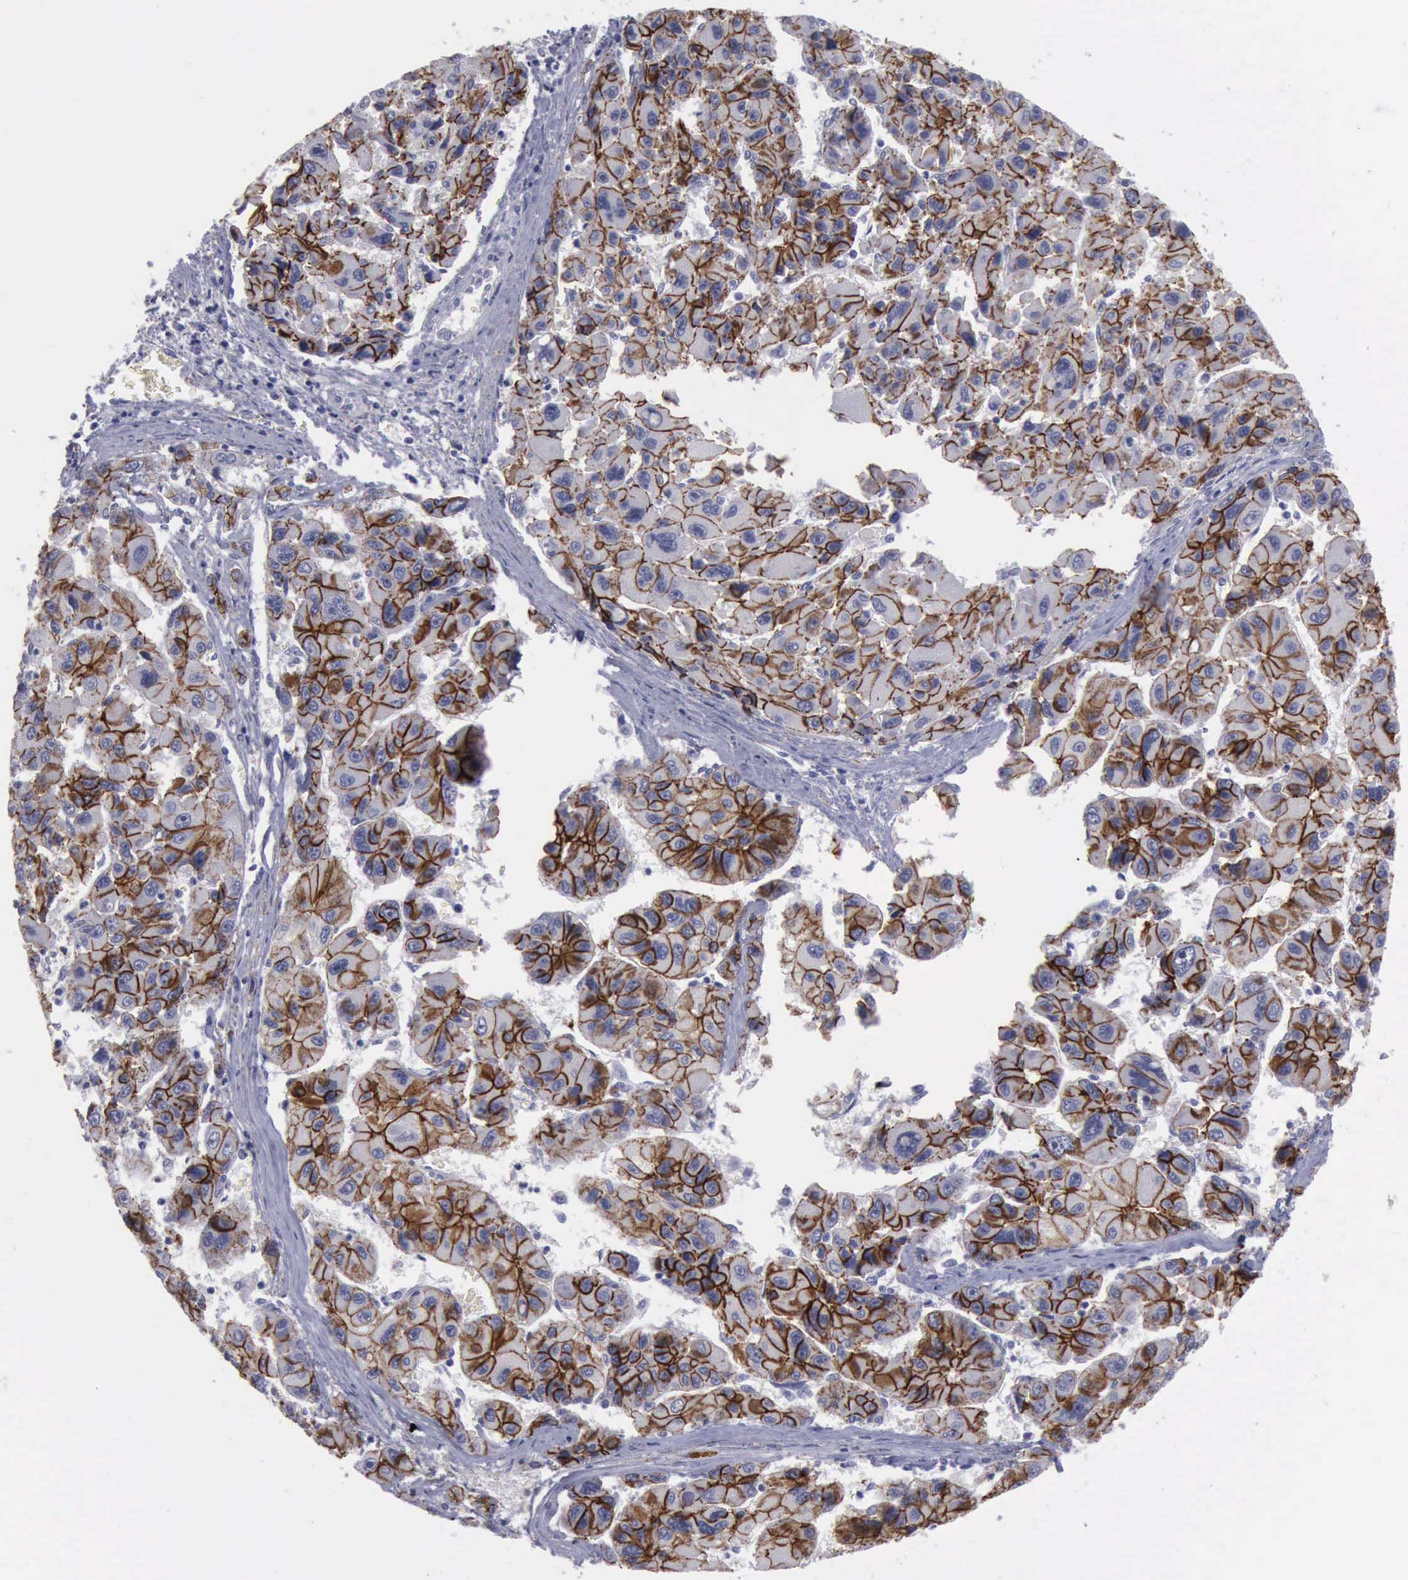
{"staining": {"intensity": "strong", "quantity": ">75%", "location": "cytoplasmic/membranous"}, "tissue": "liver cancer", "cell_type": "Tumor cells", "image_type": "cancer", "snomed": [{"axis": "morphology", "description": "Carcinoma, Hepatocellular, NOS"}, {"axis": "topography", "description": "Liver"}], "caption": "Protein staining of hepatocellular carcinoma (liver) tissue exhibits strong cytoplasmic/membranous staining in approximately >75% of tumor cells. (IHC, brightfield microscopy, high magnification).", "gene": "CDH2", "patient": {"sex": "male", "age": 64}}